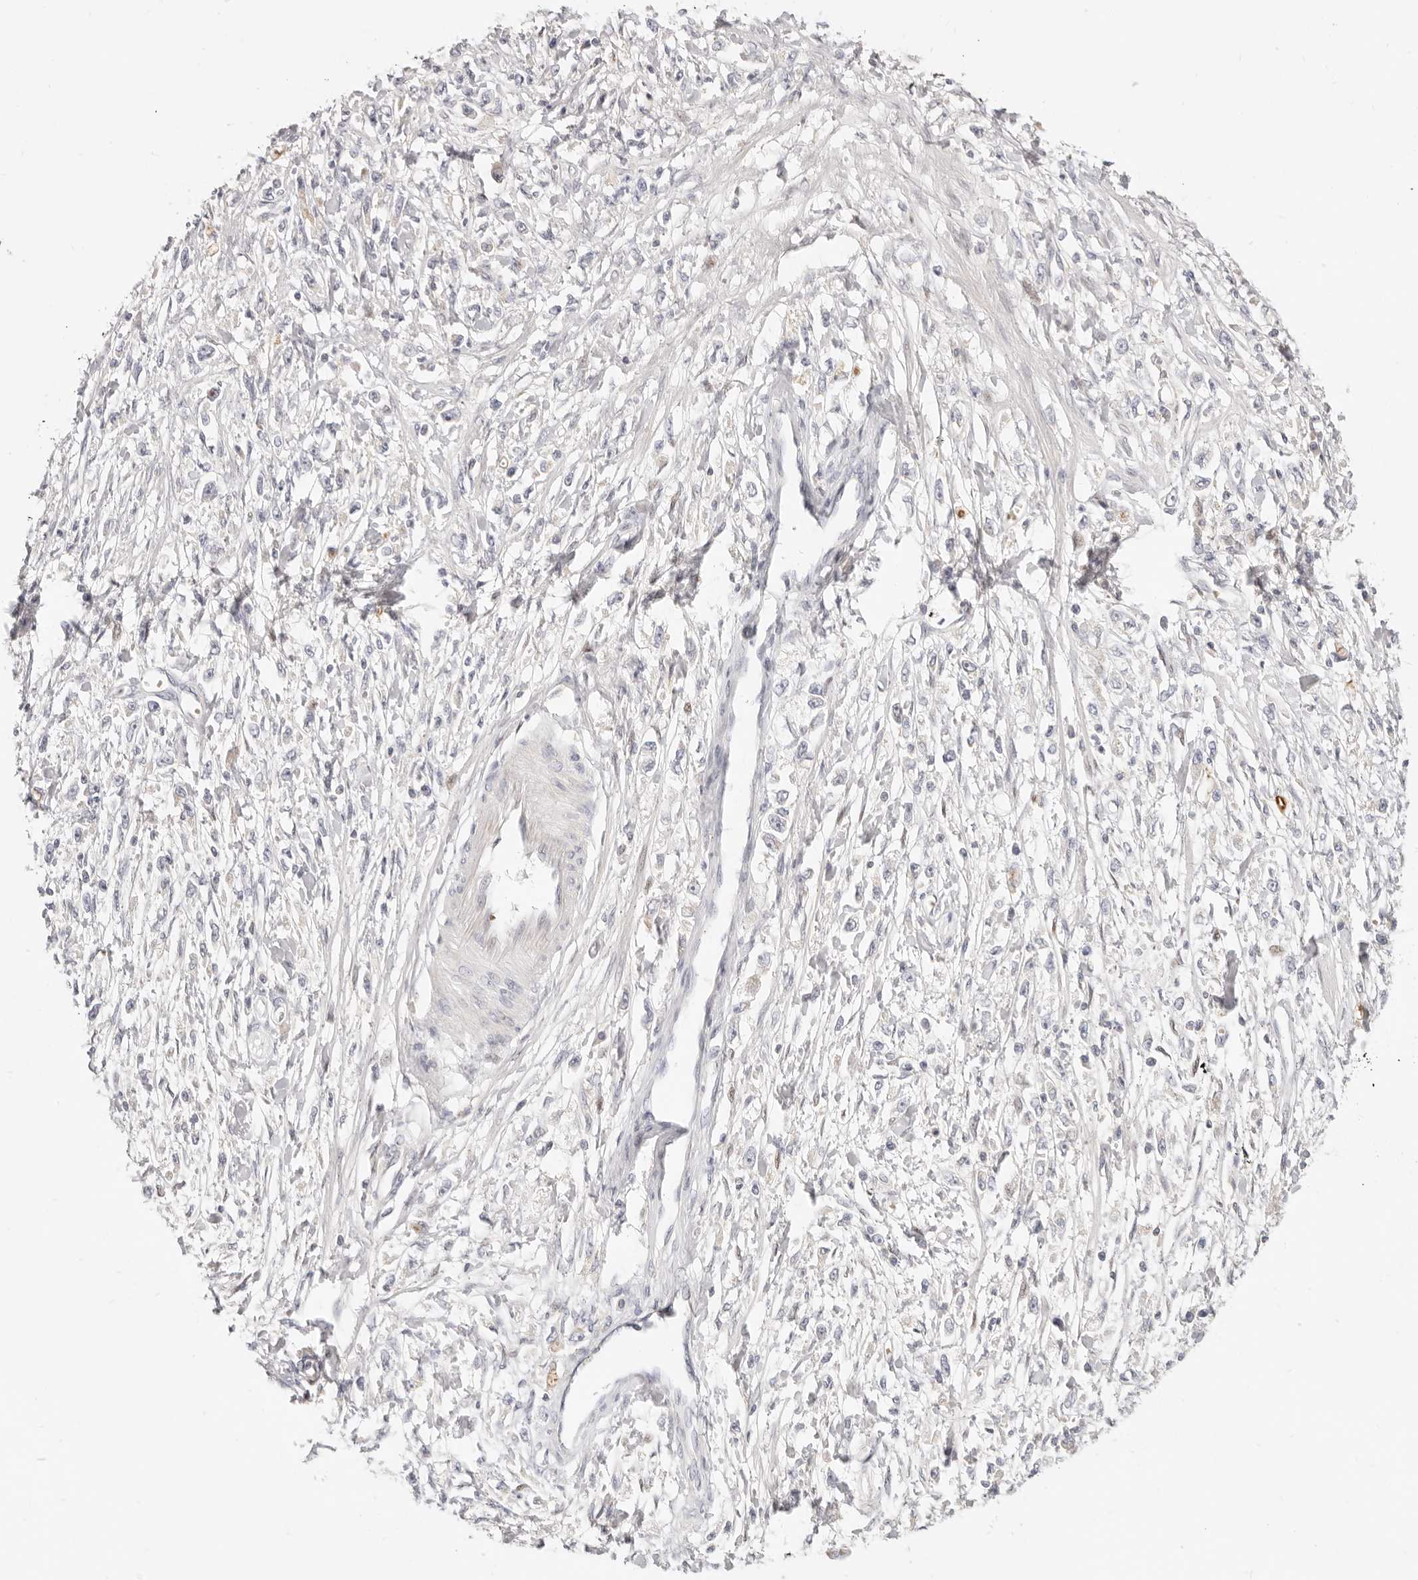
{"staining": {"intensity": "negative", "quantity": "none", "location": "none"}, "tissue": "stomach cancer", "cell_type": "Tumor cells", "image_type": "cancer", "snomed": [{"axis": "morphology", "description": "Adenocarcinoma, NOS"}, {"axis": "topography", "description": "Stomach"}], "caption": "An immunohistochemistry photomicrograph of stomach adenocarcinoma is shown. There is no staining in tumor cells of stomach adenocarcinoma. The staining was performed using DAB (3,3'-diaminobenzidine) to visualize the protein expression in brown, while the nuclei were stained in blue with hematoxylin (Magnification: 20x).", "gene": "LTB4R2", "patient": {"sex": "female", "age": 59}}